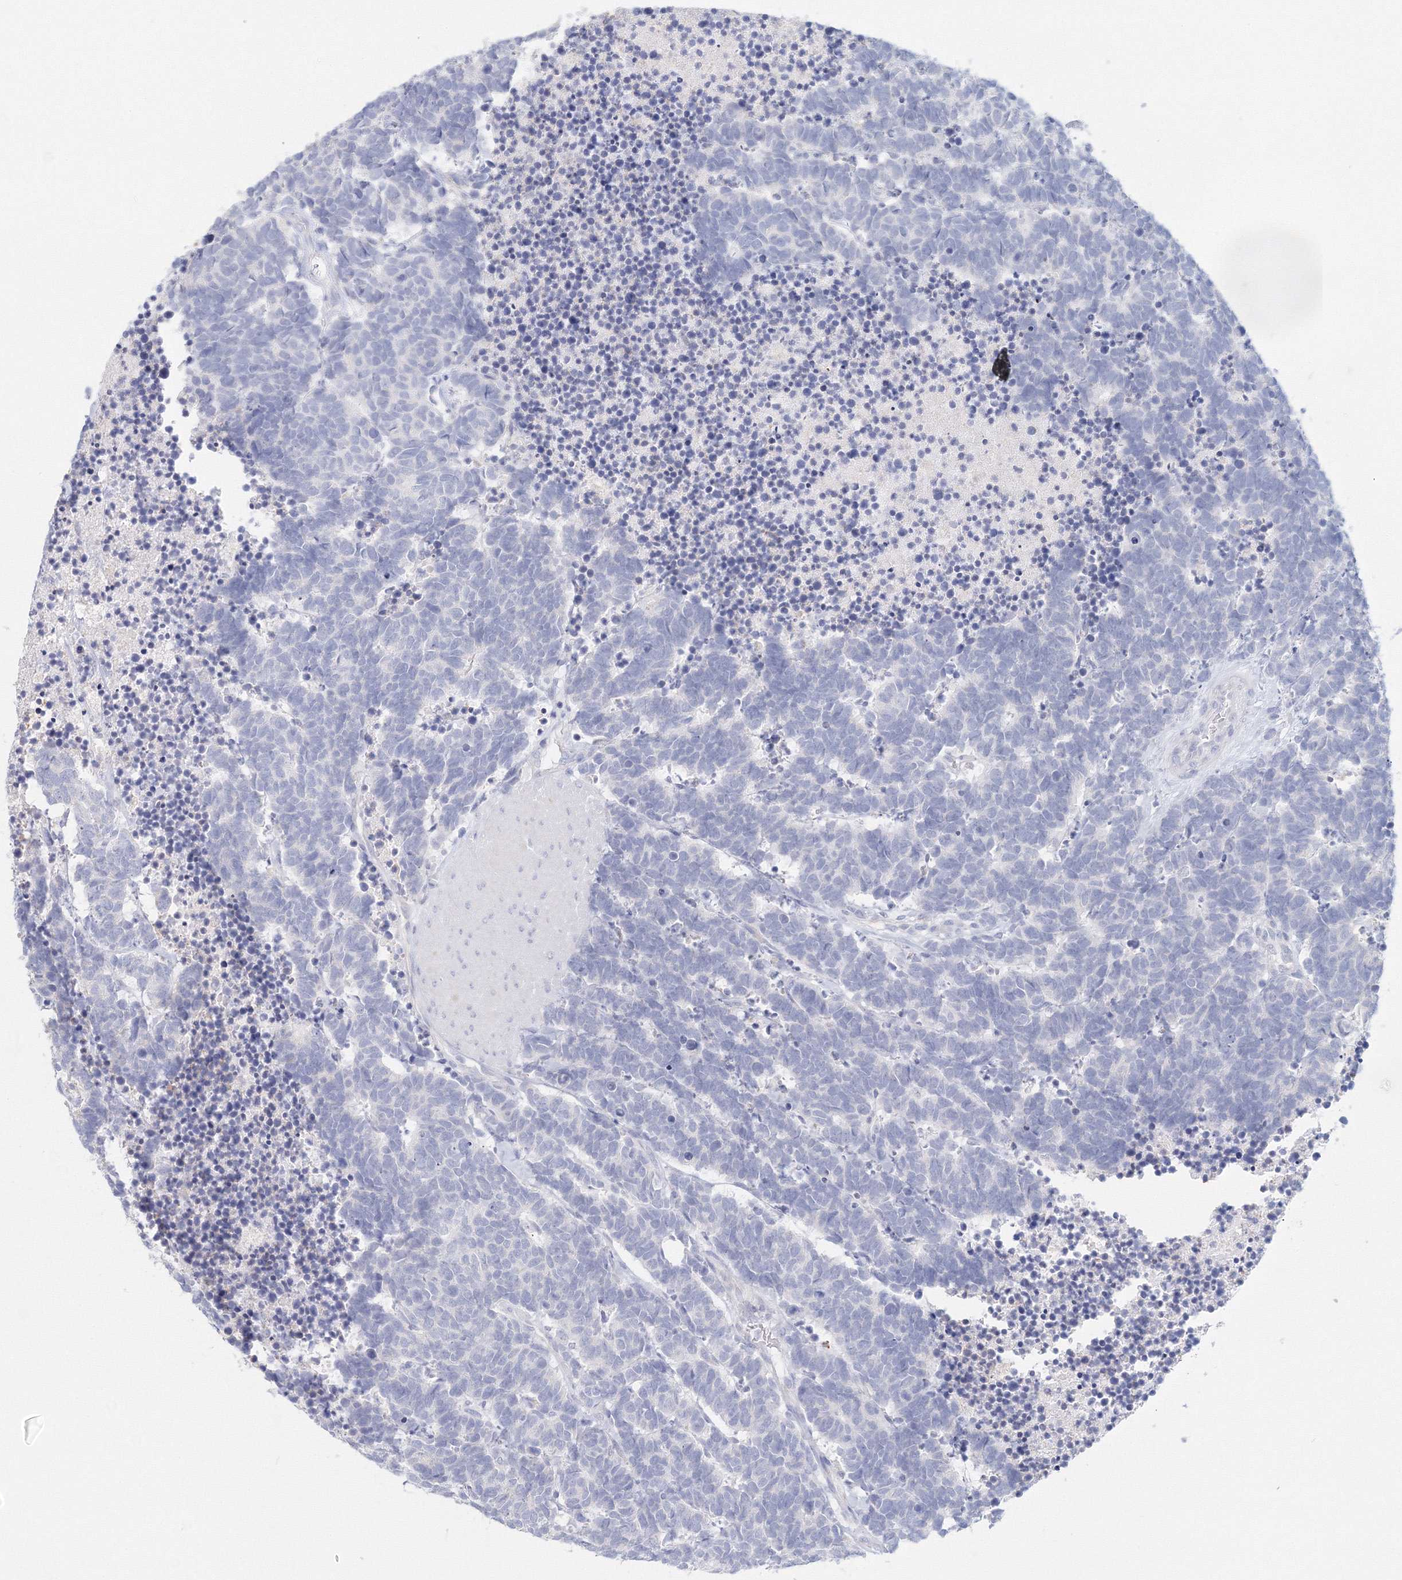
{"staining": {"intensity": "negative", "quantity": "none", "location": "none"}, "tissue": "carcinoid", "cell_type": "Tumor cells", "image_type": "cancer", "snomed": [{"axis": "morphology", "description": "Carcinoma, NOS"}, {"axis": "morphology", "description": "Carcinoid, malignant, NOS"}, {"axis": "topography", "description": "Urinary bladder"}], "caption": "High power microscopy image of an immunohistochemistry micrograph of carcinoma, revealing no significant positivity in tumor cells.", "gene": "VSIG1", "patient": {"sex": "male", "age": 57}}